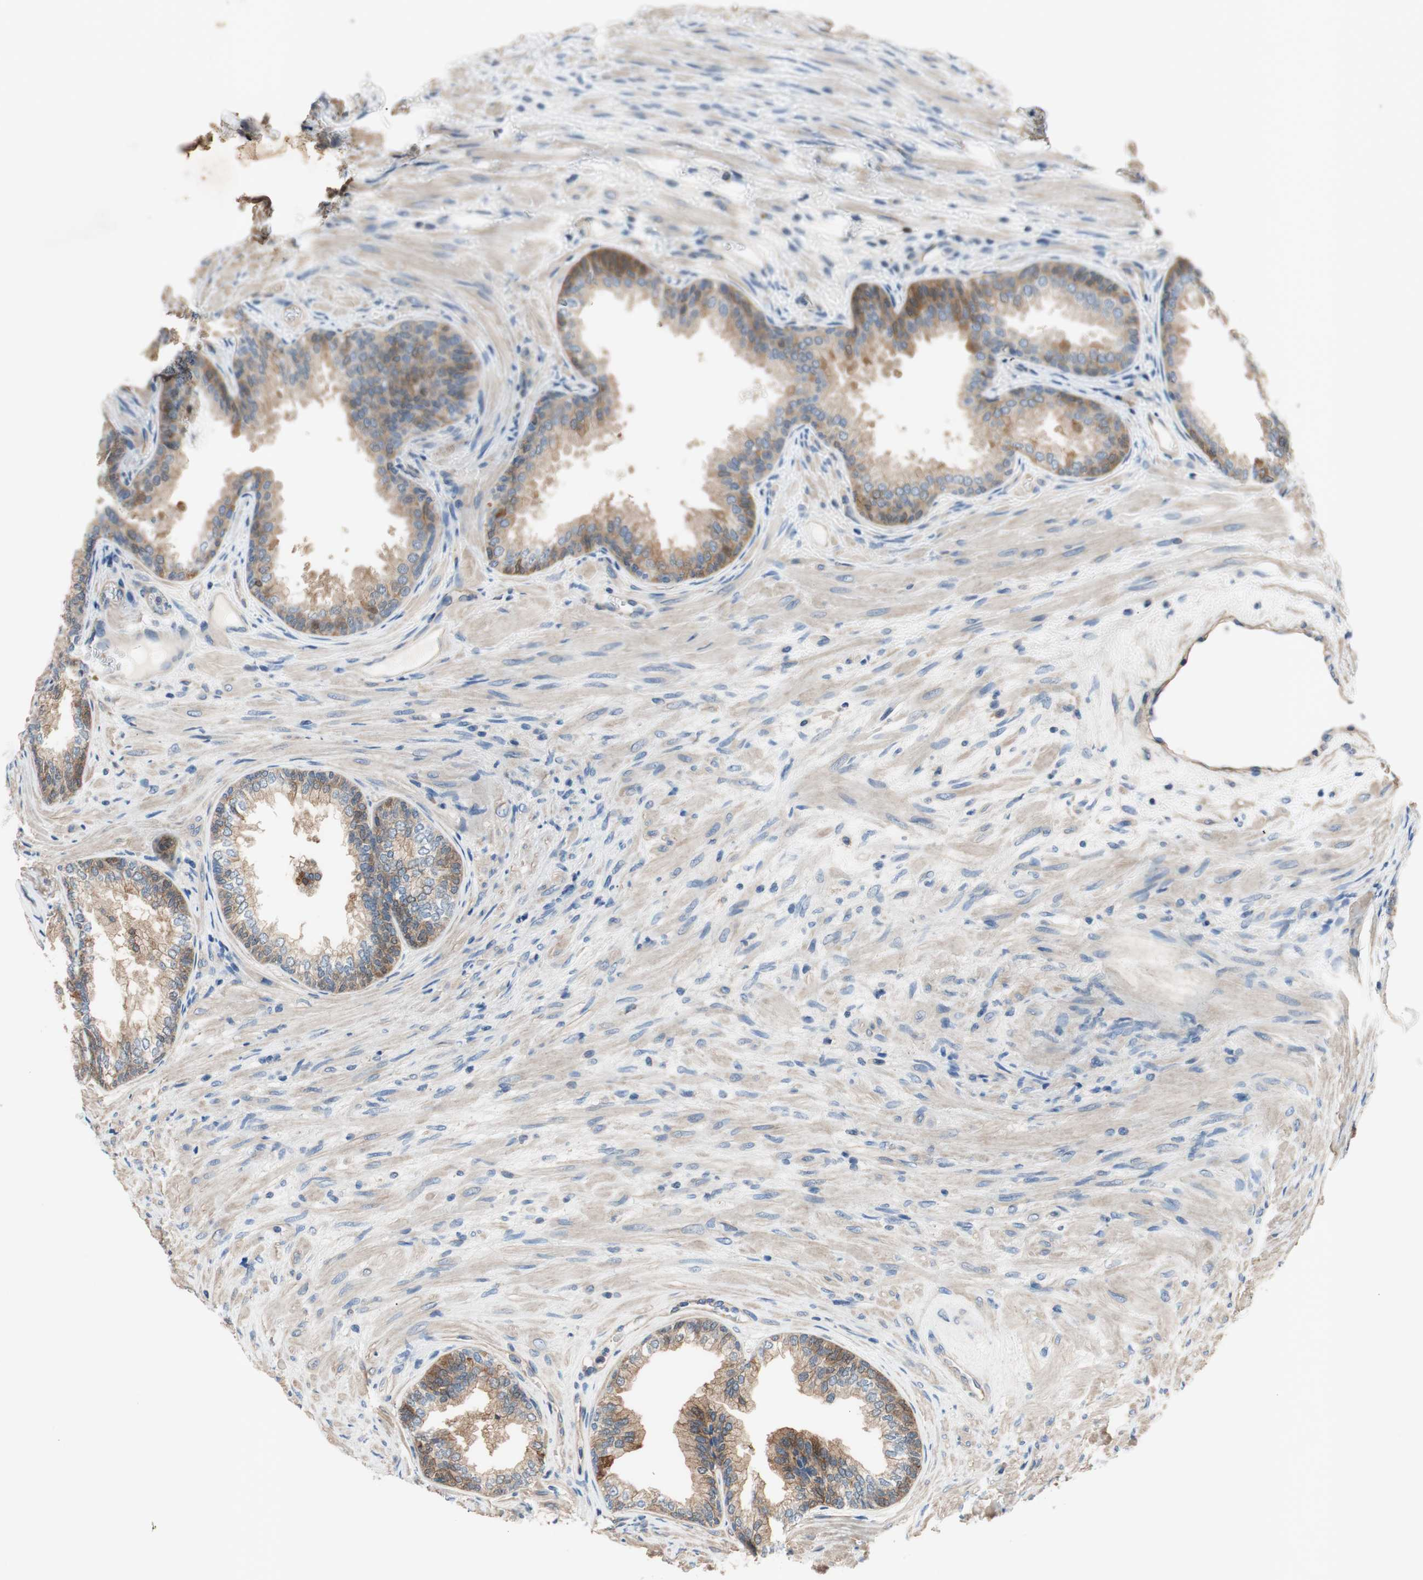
{"staining": {"intensity": "moderate", "quantity": ">75%", "location": "cytoplasmic/membranous"}, "tissue": "prostate", "cell_type": "Glandular cells", "image_type": "normal", "snomed": [{"axis": "morphology", "description": "Normal tissue, NOS"}, {"axis": "topography", "description": "Prostate"}], "caption": "Prostate stained for a protein (brown) shows moderate cytoplasmic/membranous positive expression in approximately >75% of glandular cells.", "gene": "CALML3", "patient": {"sex": "male", "age": 76}}